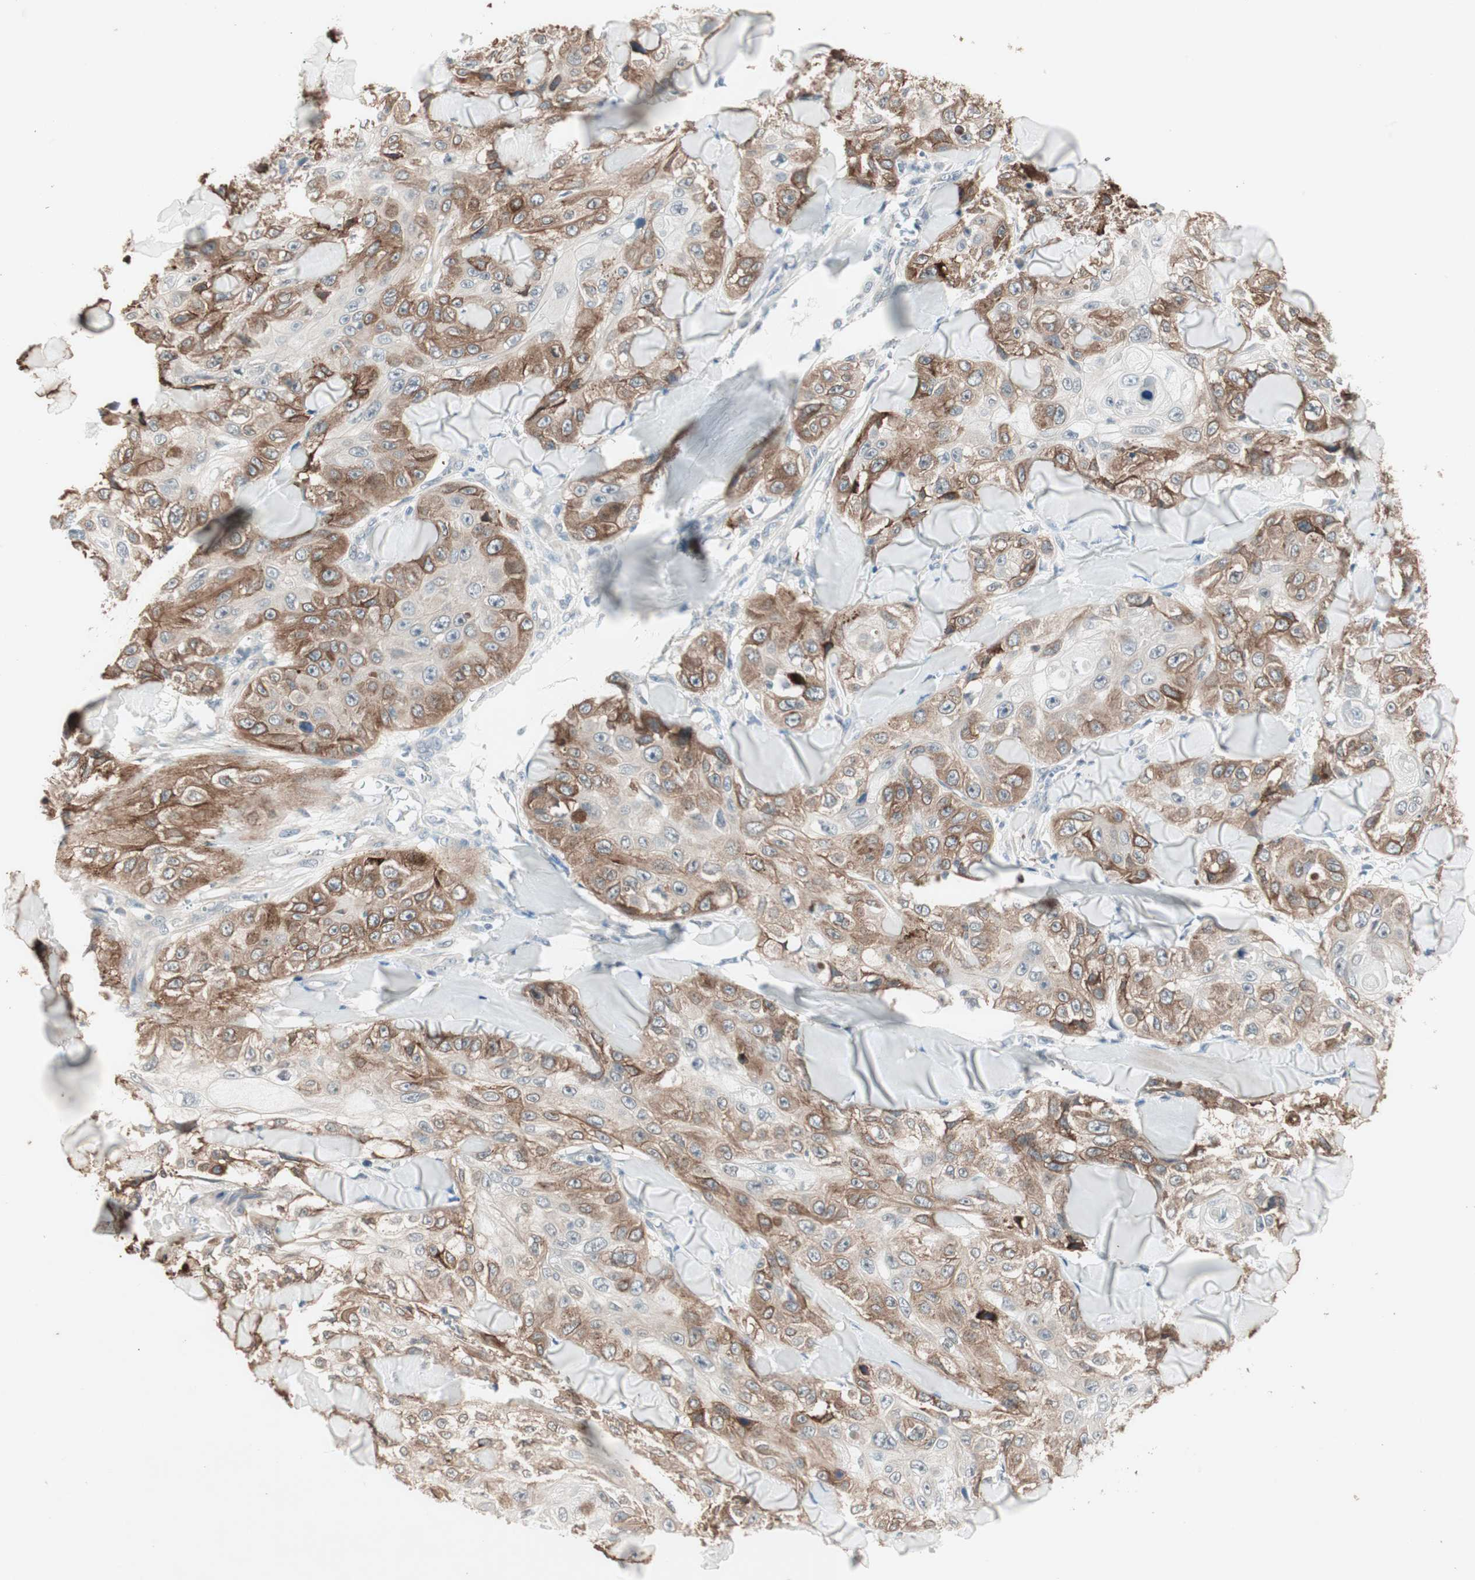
{"staining": {"intensity": "moderate", "quantity": "25%-75%", "location": "cytoplasmic/membranous"}, "tissue": "skin cancer", "cell_type": "Tumor cells", "image_type": "cancer", "snomed": [{"axis": "morphology", "description": "Squamous cell carcinoma, NOS"}, {"axis": "topography", "description": "Skin"}], "caption": "Immunohistochemical staining of skin squamous cell carcinoma shows medium levels of moderate cytoplasmic/membranous expression in approximately 25%-75% of tumor cells.", "gene": "ITGB4", "patient": {"sex": "male", "age": 86}}